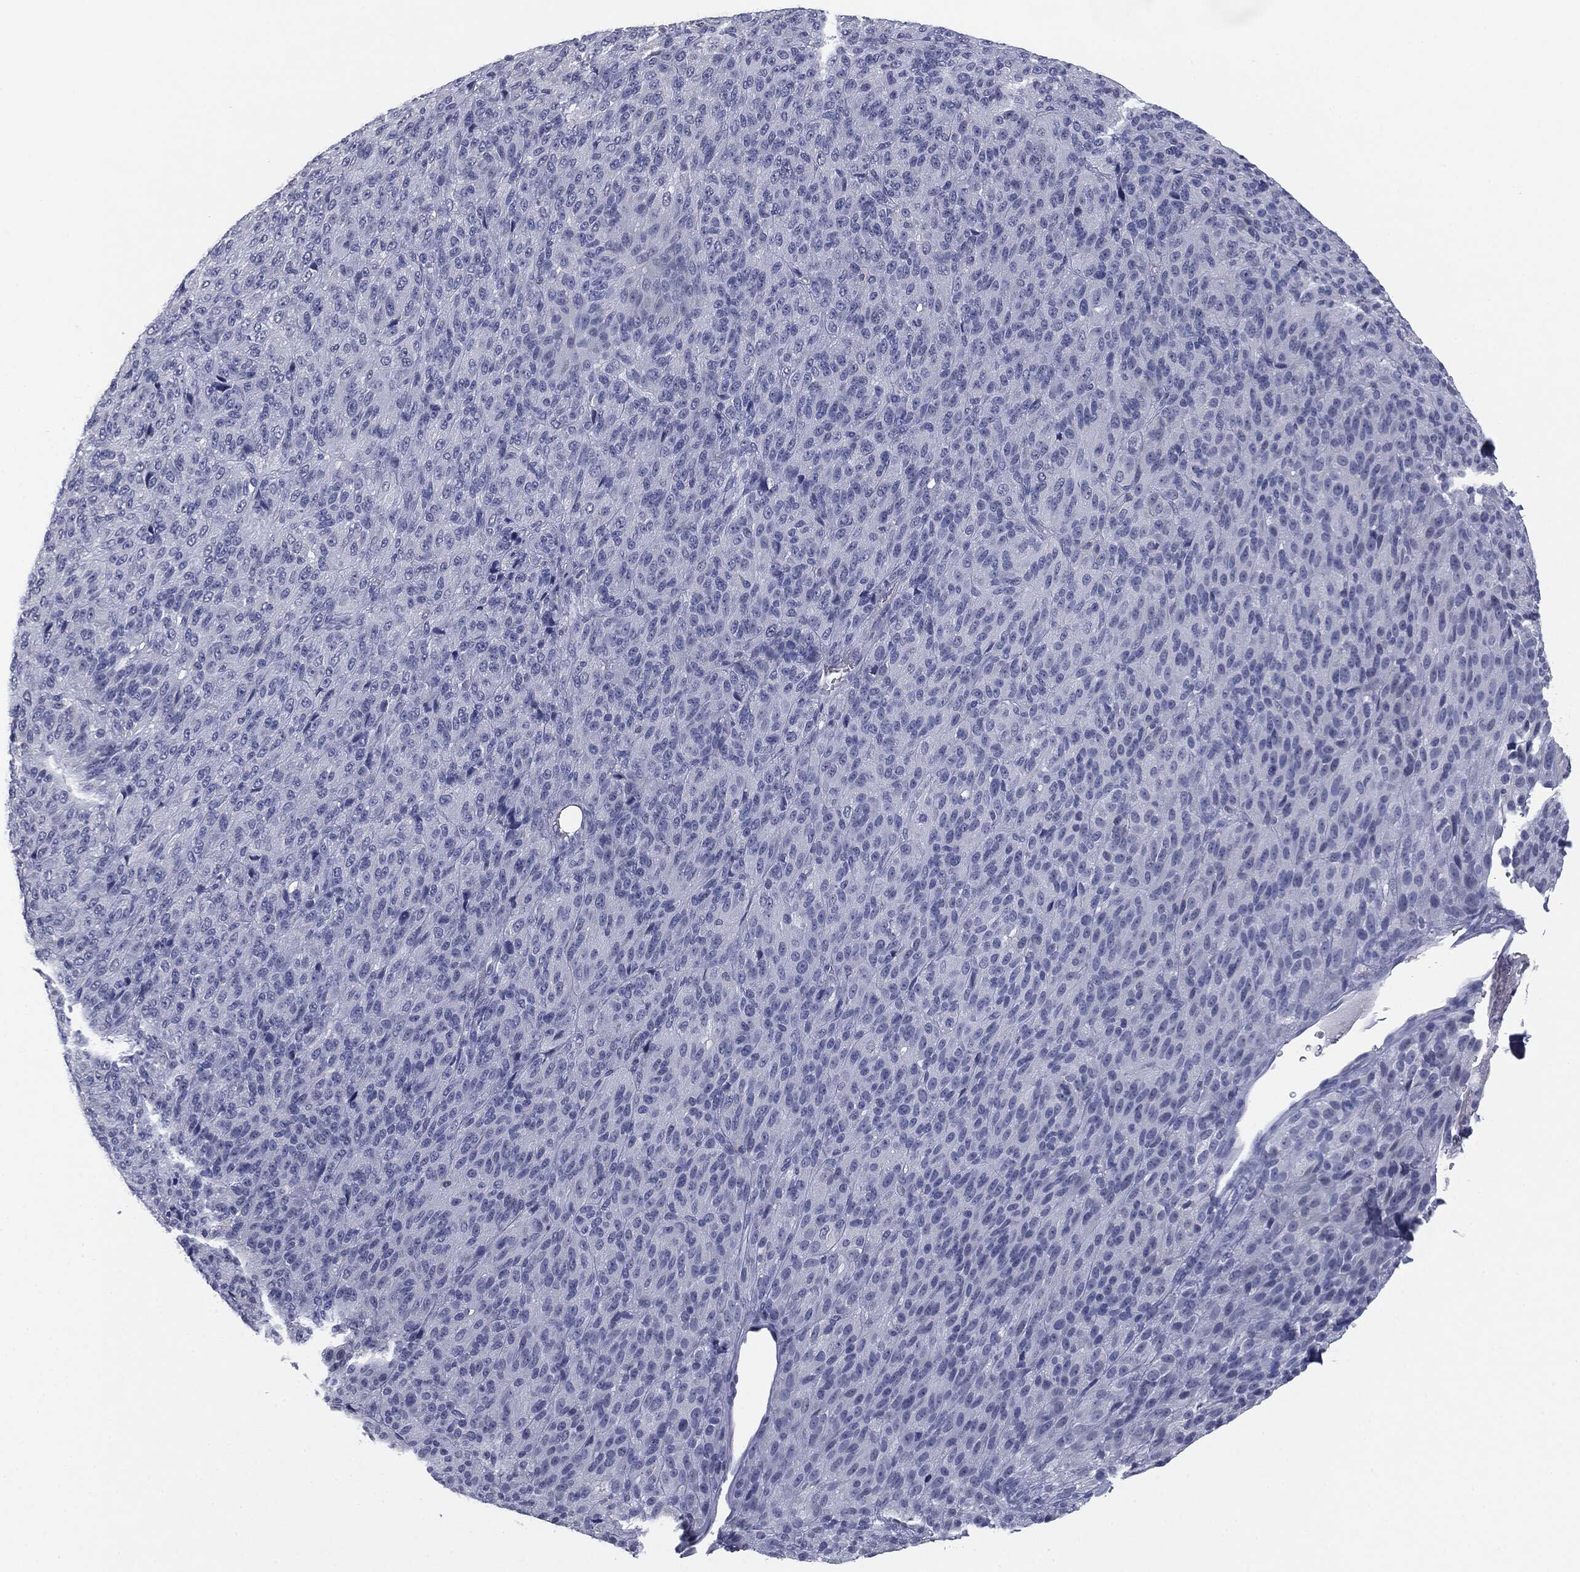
{"staining": {"intensity": "negative", "quantity": "none", "location": "none"}, "tissue": "melanoma", "cell_type": "Tumor cells", "image_type": "cancer", "snomed": [{"axis": "morphology", "description": "Malignant melanoma, Metastatic site"}, {"axis": "topography", "description": "Brain"}], "caption": "Tumor cells show no significant protein positivity in melanoma.", "gene": "MUC1", "patient": {"sex": "female", "age": 56}}